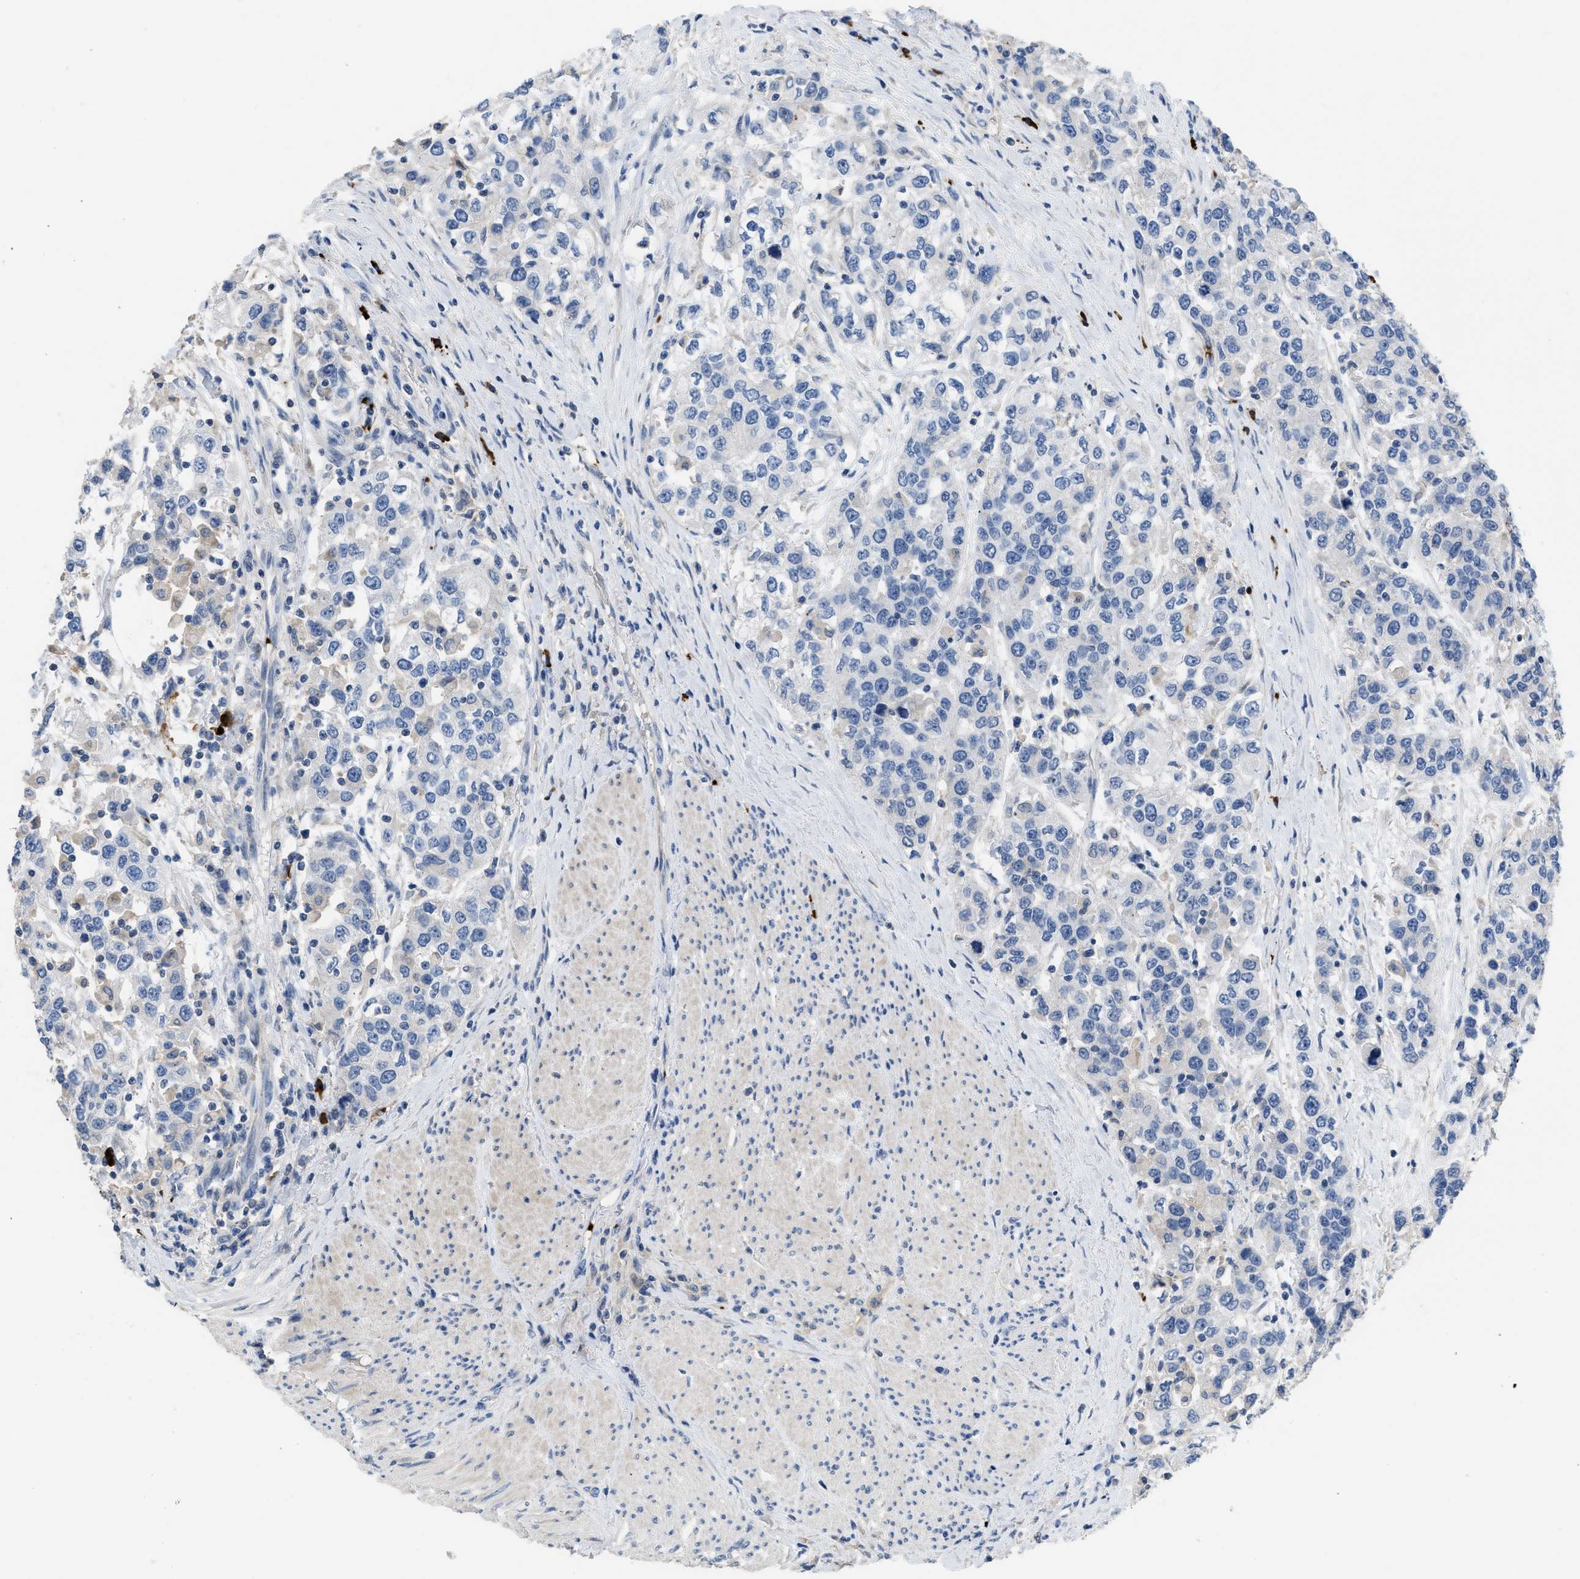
{"staining": {"intensity": "negative", "quantity": "none", "location": "none"}, "tissue": "urothelial cancer", "cell_type": "Tumor cells", "image_type": "cancer", "snomed": [{"axis": "morphology", "description": "Urothelial carcinoma, High grade"}, {"axis": "topography", "description": "Urinary bladder"}], "caption": "This is an immunohistochemistry (IHC) micrograph of urothelial carcinoma (high-grade). There is no positivity in tumor cells.", "gene": "FGF18", "patient": {"sex": "female", "age": 80}}